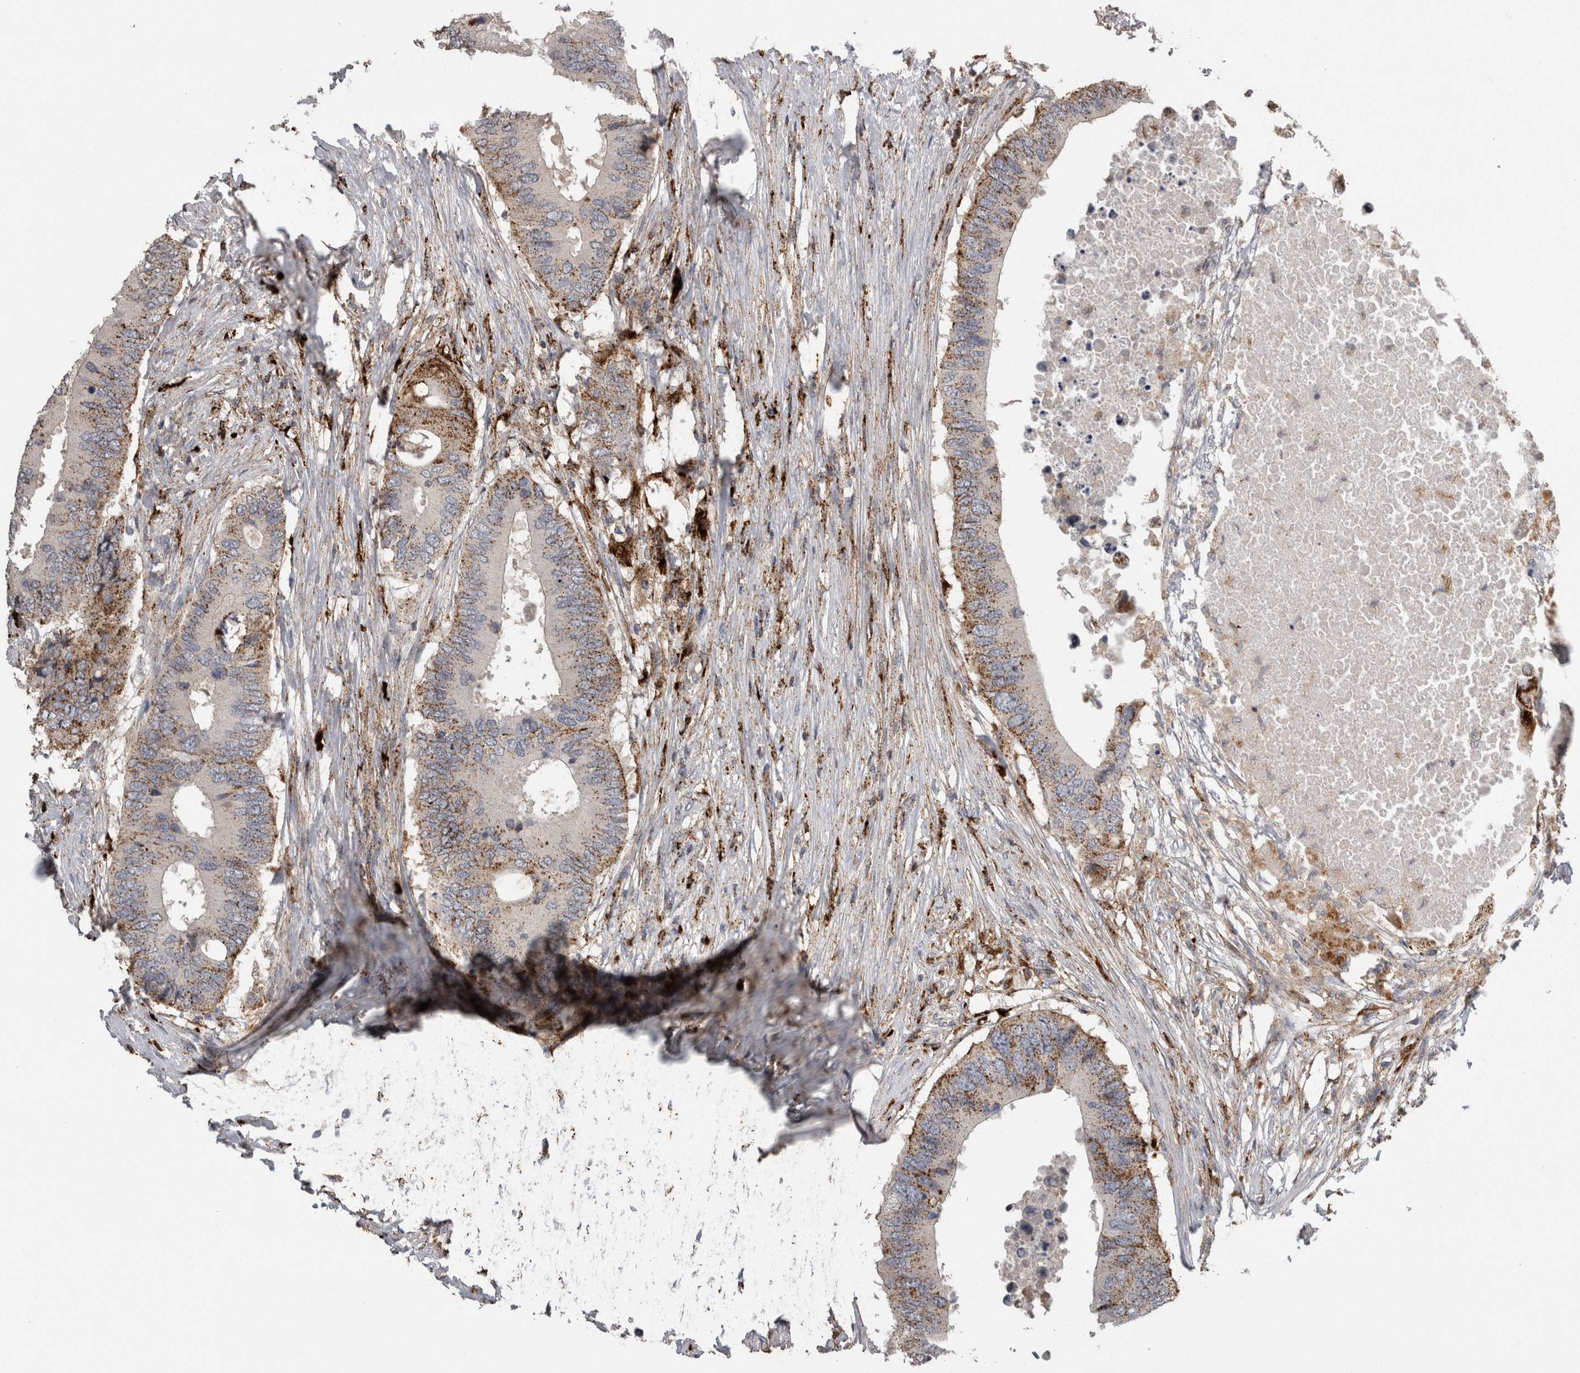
{"staining": {"intensity": "moderate", "quantity": ">75%", "location": "cytoplasmic/membranous"}, "tissue": "colorectal cancer", "cell_type": "Tumor cells", "image_type": "cancer", "snomed": [{"axis": "morphology", "description": "Adenocarcinoma, NOS"}, {"axis": "topography", "description": "Colon"}], "caption": "Moderate cytoplasmic/membranous protein staining is identified in about >75% of tumor cells in colorectal cancer.", "gene": "CTSZ", "patient": {"sex": "male", "age": 71}}